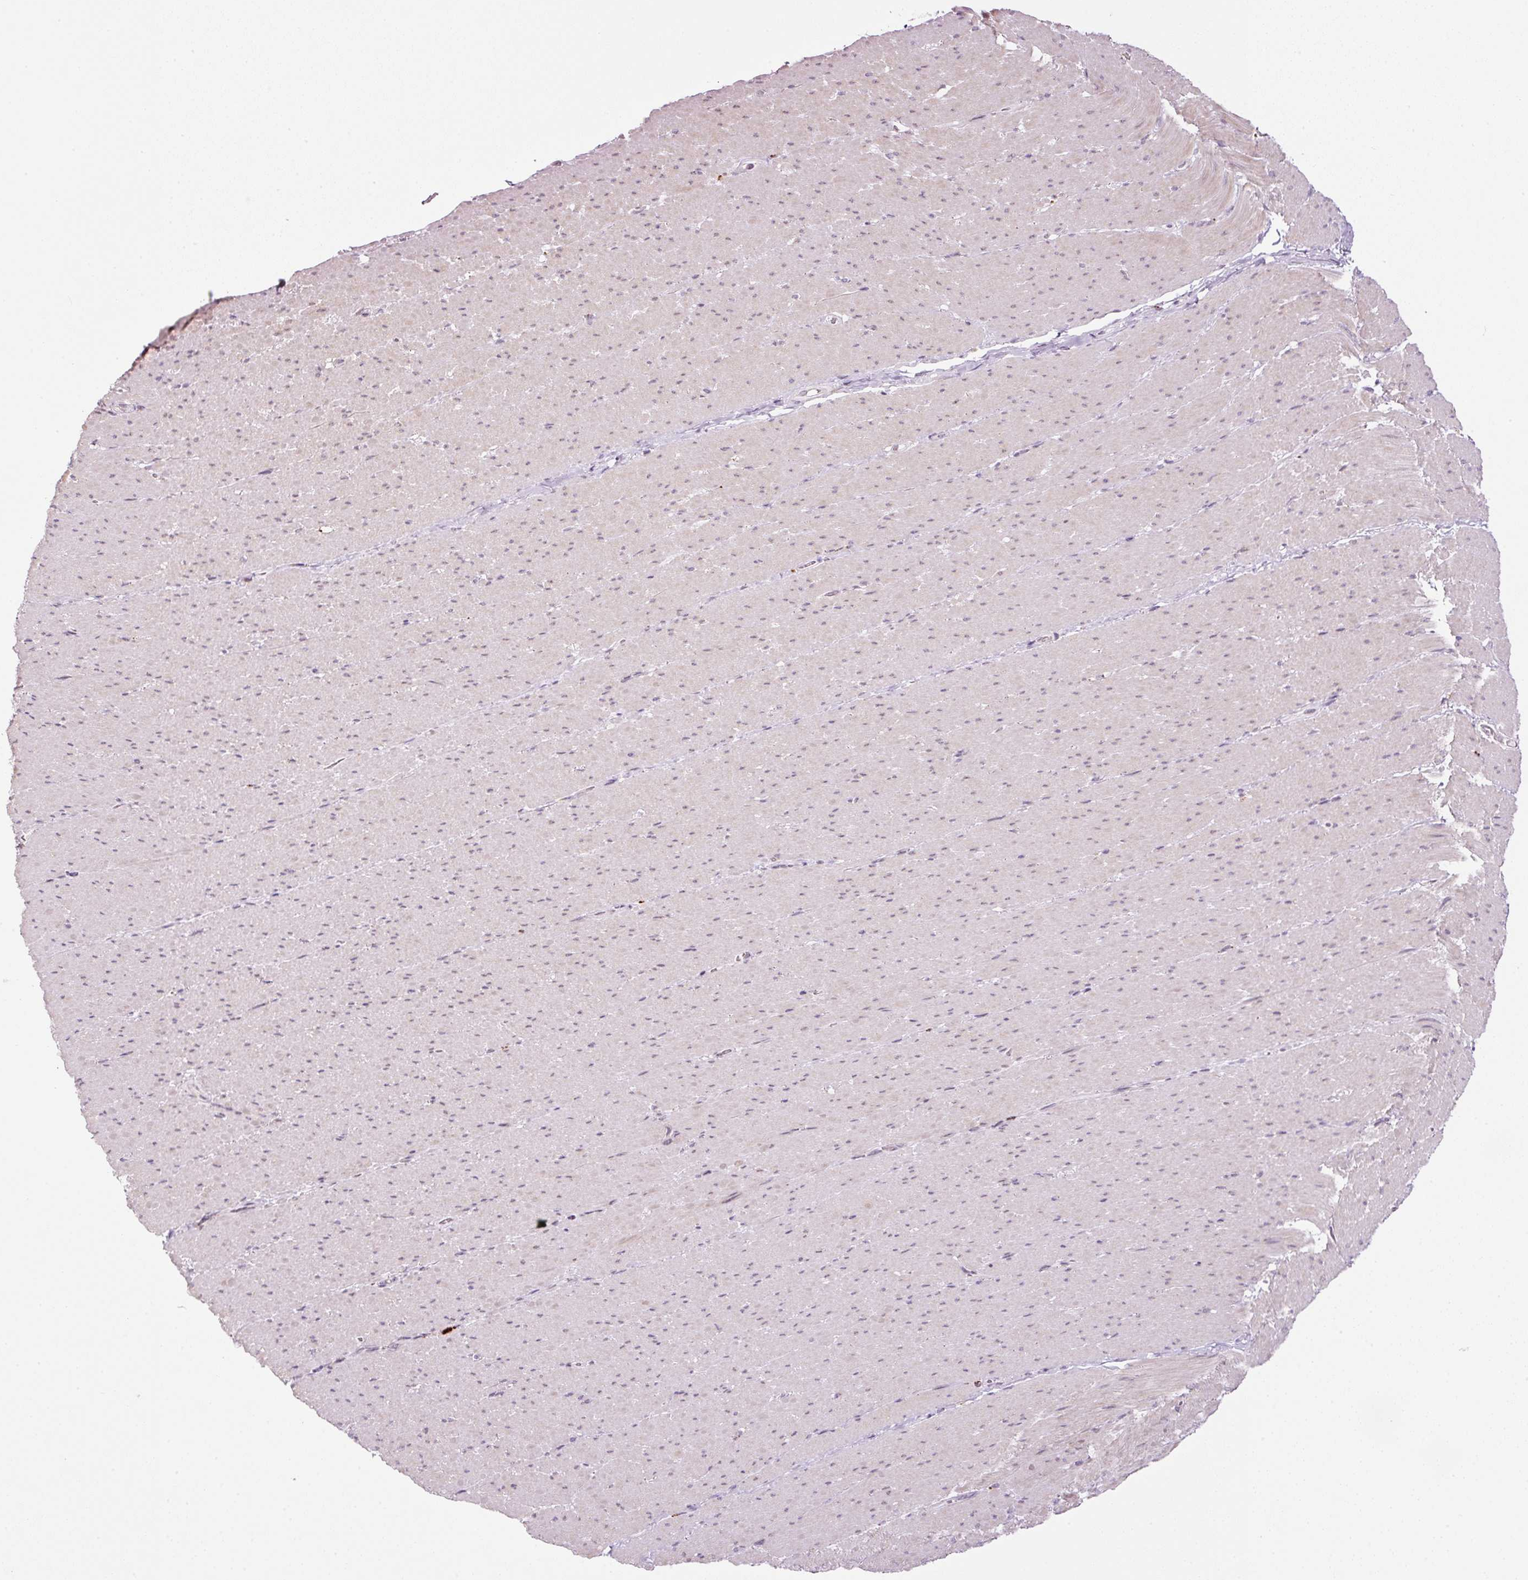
{"staining": {"intensity": "negative", "quantity": "none", "location": "none"}, "tissue": "smooth muscle", "cell_type": "Smooth muscle cells", "image_type": "normal", "snomed": [{"axis": "morphology", "description": "Normal tissue, NOS"}, {"axis": "topography", "description": "Smooth muscle"}, {"axis": "topography", "description": "Rectum"}], "caption": "A histopathology image of human smooth muscle is negative for staining in smooth muscle cells. (Stains: DAB (3,3'-diaminobenzidine) immunohistochemistry (IHC) with hematoxylin counter stain, Microscopy: brightfield microscopy at high magnification).", "gene": "ZNF639", "patient": {"sex": "male", "age": 53}}